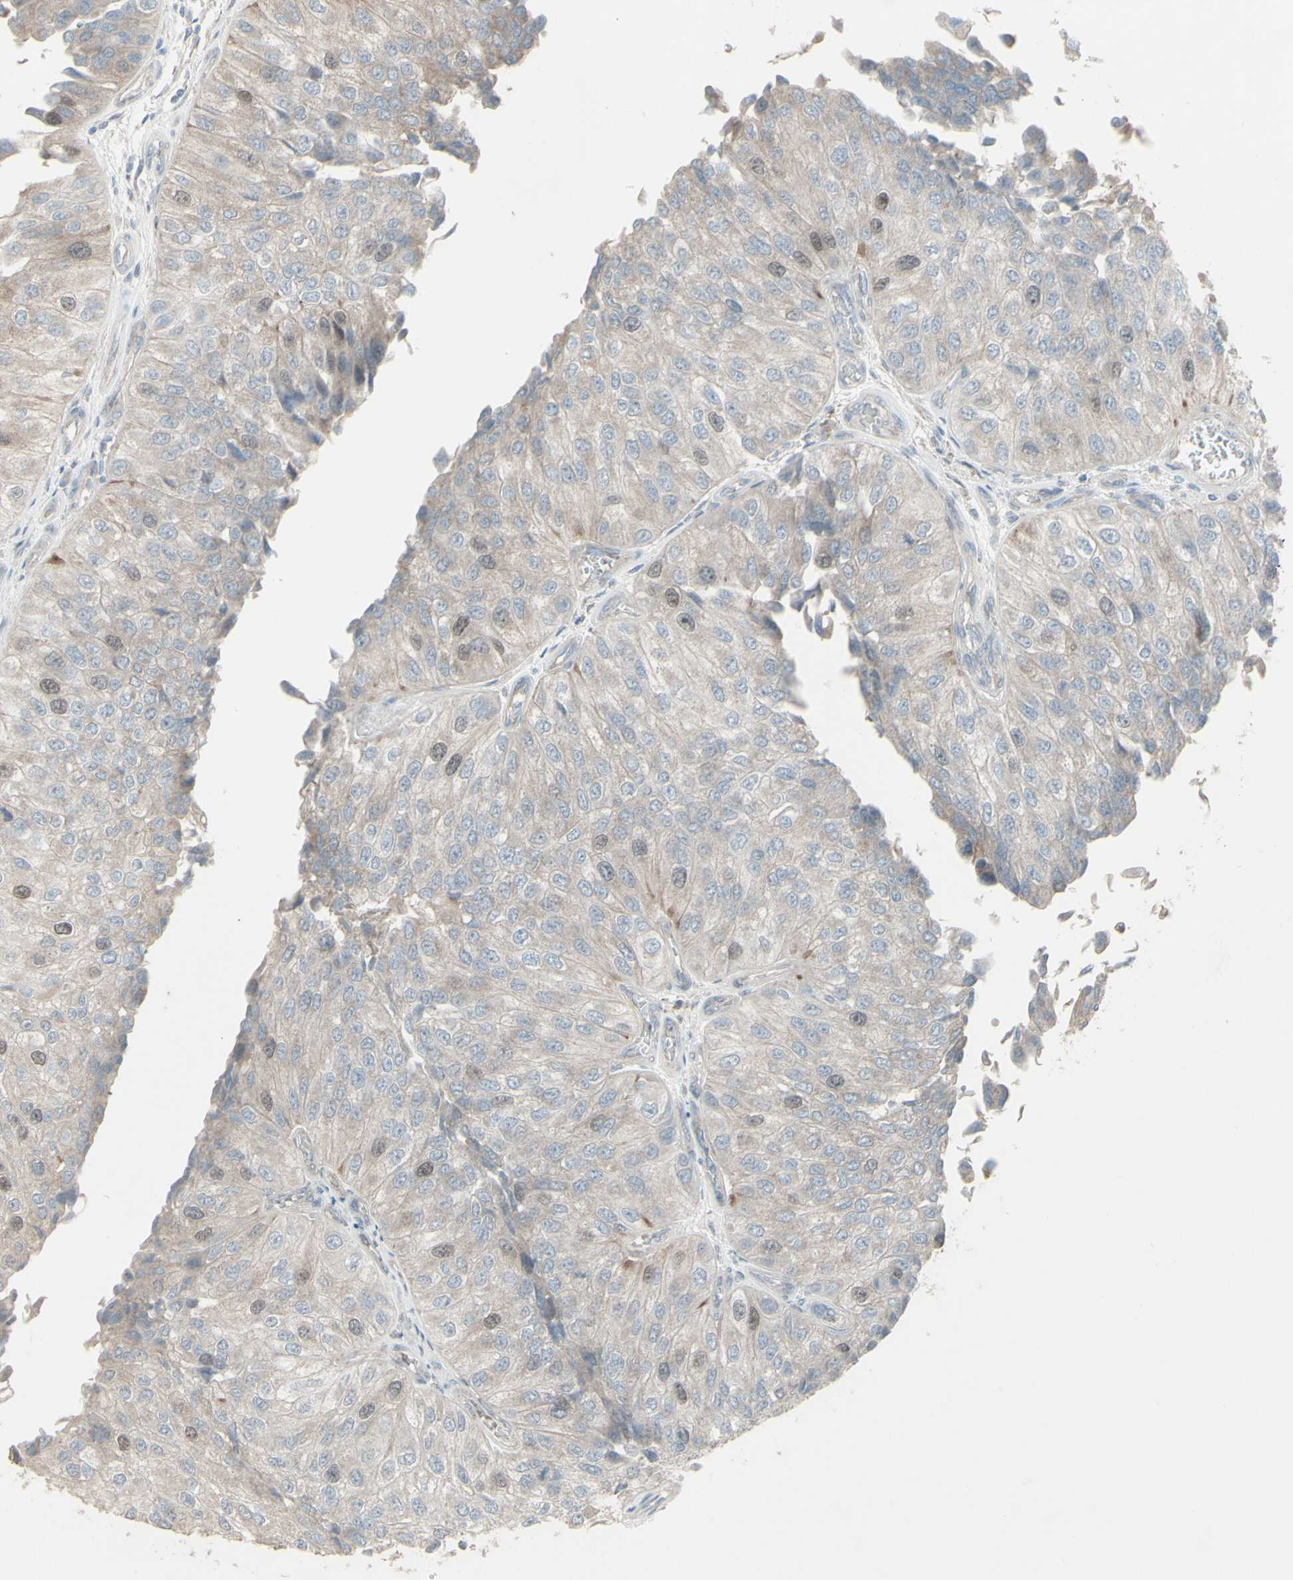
{"staining": {"intensity": "weak", "quantity": "<25%", "location": "cytoplasmic/membranous,nuclear"}, "tissue": "urothelial cancer", "cell_type": "Tumor cells", "image_type": "cancer", "snomed": [{"axis": "morphology", "description": "Urothelial carcinoma, High grade"}, {"axis": "topography", "description": "Kidney"}, {"axis": "topography", "description": "Urinary bladder"}], "caption": "DAB immunohistochemical staining of high-grade urothelial carcinoma reveals no significant expression in tumor cells.", "gene": "GMNN", "patient": {"sex": "male", "age": 77}}